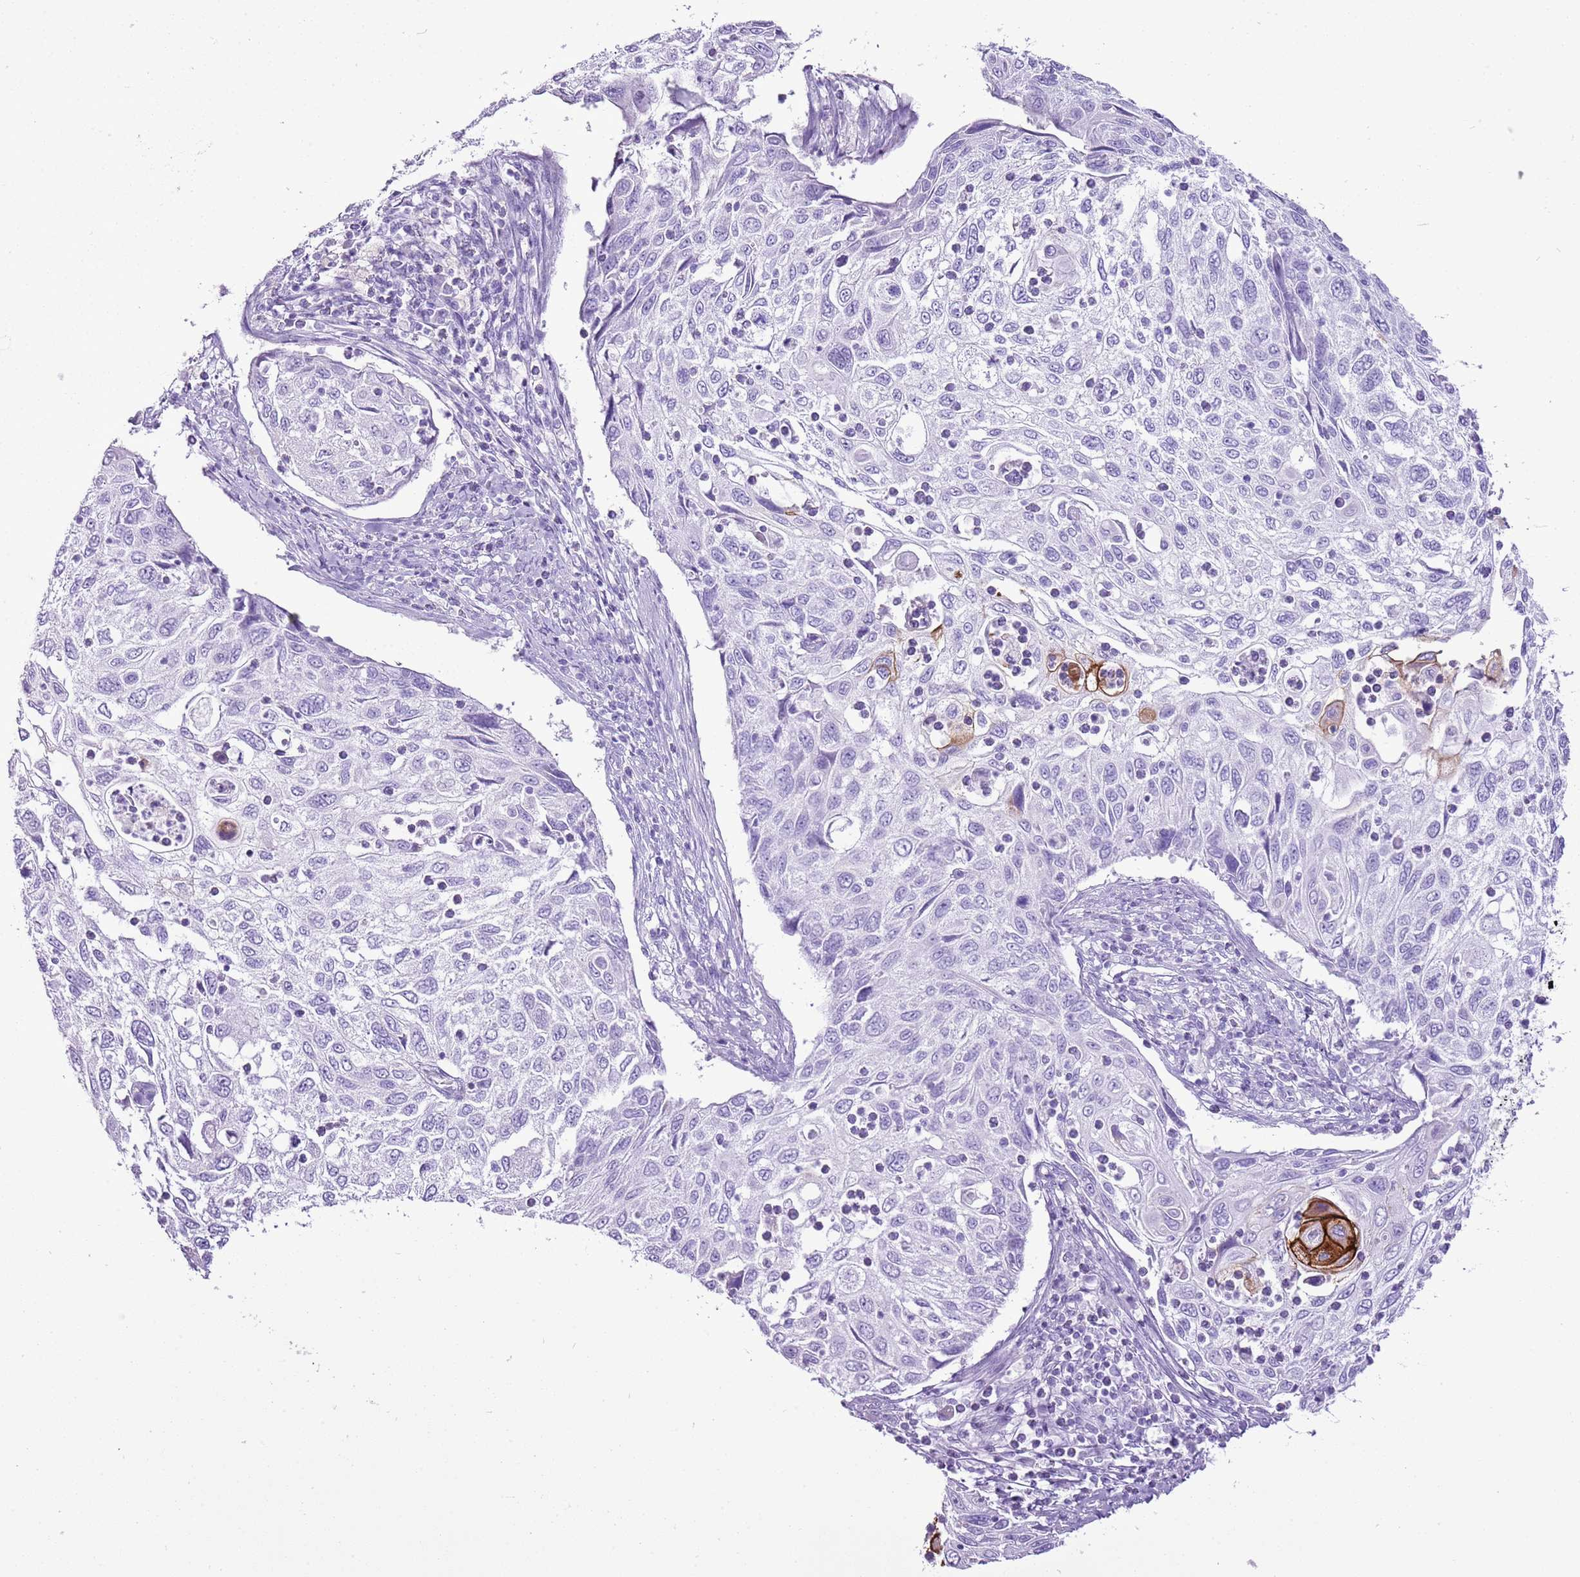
{"staining": {"intensity": "strong", "quantity": "<25%", "location": "cytoplasmic/membranous"}, "tissue": "cervical cancer", "cell_type": "Tumor cells", "image_type": "cancer", "snomed": [{"axis": "morphology", "description": "Squamous cell carcinoma, NOS"}, {"axis": "topography", "description": "Cervix"}], "caption": "This image exhibits IHC staining of cervical cancer (squamous cell carcinoma), with medium strong cytoplasmic/membranous expression in approximately <25% of tumor cells.", "gene": "CNFN", "patient": {"sex": "female", "age": 70}}